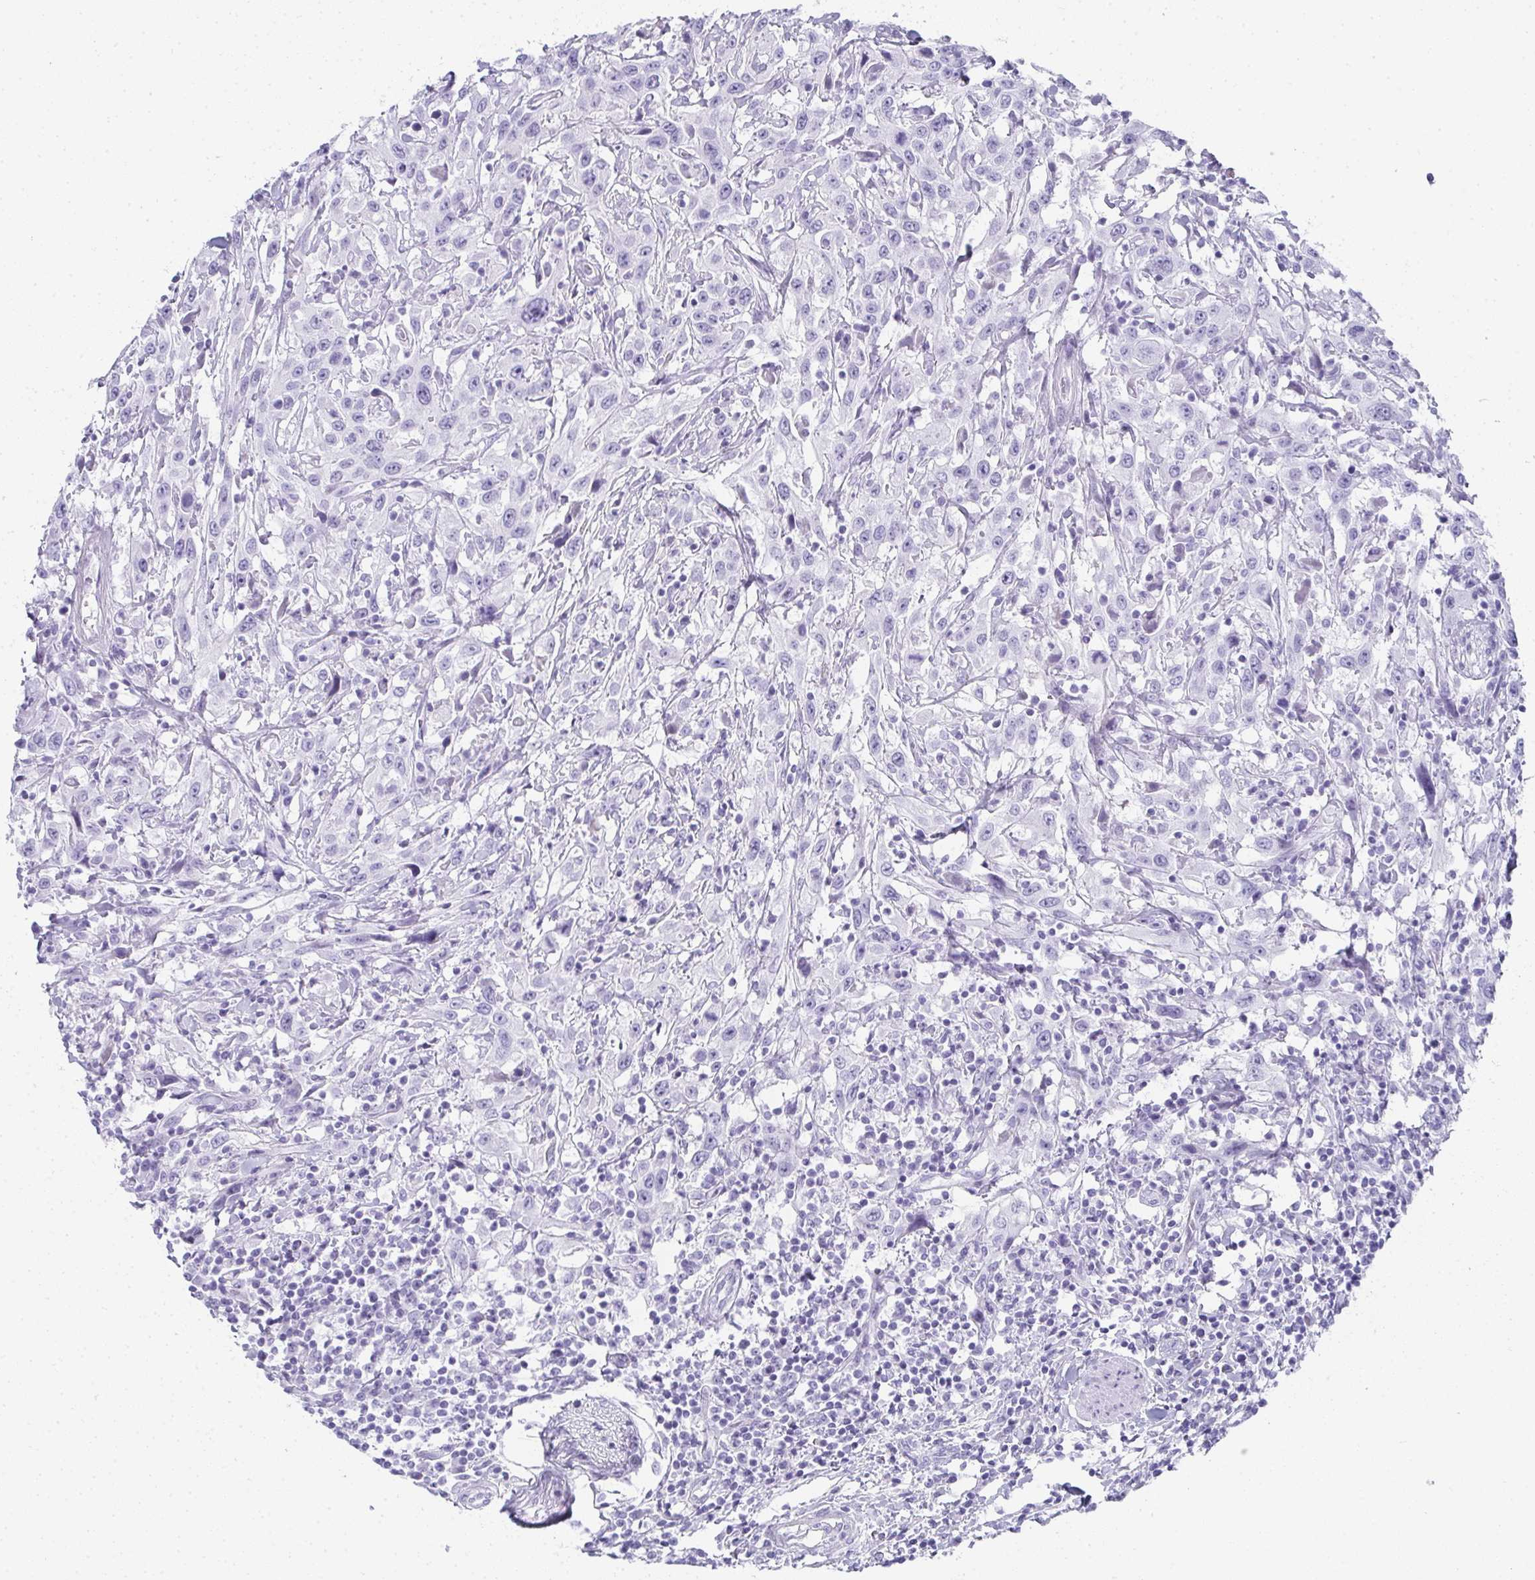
{"staining": {"intensity": "negative", "quantity": "none", "location": "none"}, "tissue": "urothelial cancer", "cell_type": "Tumor cells", "image_type": "cancer", "snomed": [{"axis": "morphology", "description": "Urothelial carcinoma, High grade"}, {"axis": "topography", "description": "Urinary bladder"}], "caption": "This photomicrograph is of urothelial cancer stained with immunohistochemistry (IHC) to label a protein in brown with the nuclei are counter-stained blue. There is no positivity in tumor cells.", "gene": "SYCP1", "patient": {"sex": "male", "age": 61}}